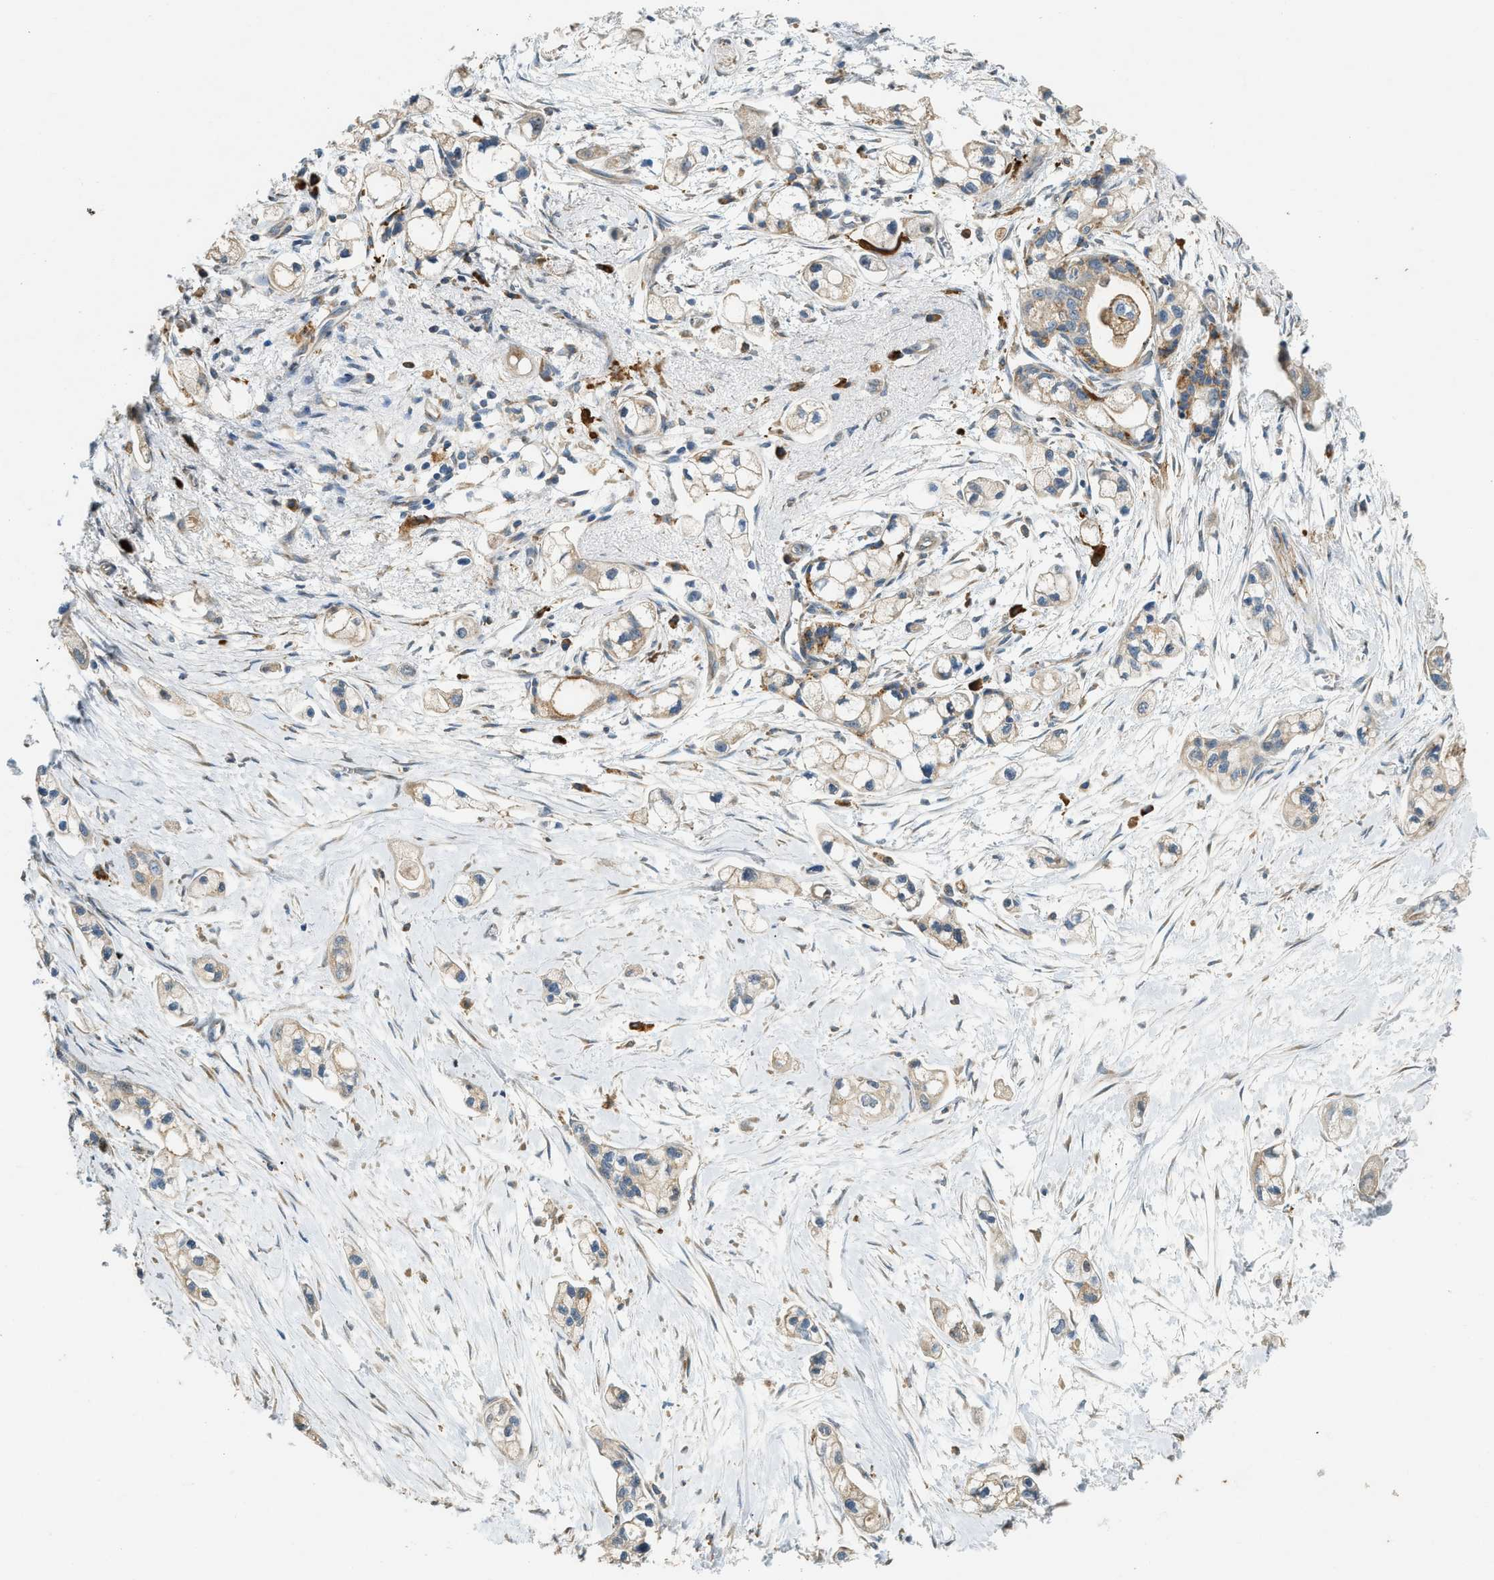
{"staining": {"intensity": "weak", "quantity": ">75%", "location": "cytoplasmic/membranous"}, "tissue": "pancreatic cancer", "cell_type": "Tumor cells", "image_type": "cancer", "snomed": [{"axis": "morphology", "description": "Adenocarcinoma, NOS"}, {"axis": "topography", "description": "Pancreas"}], "caption": "Protein analysis of adenocarcinoma (pancreatic) tissue displays weak cytoplasmic/membranous positivity in about >75% of tumor cells.", "gene": "CTSB", "patient": {"sex": "male", "age": 74}}